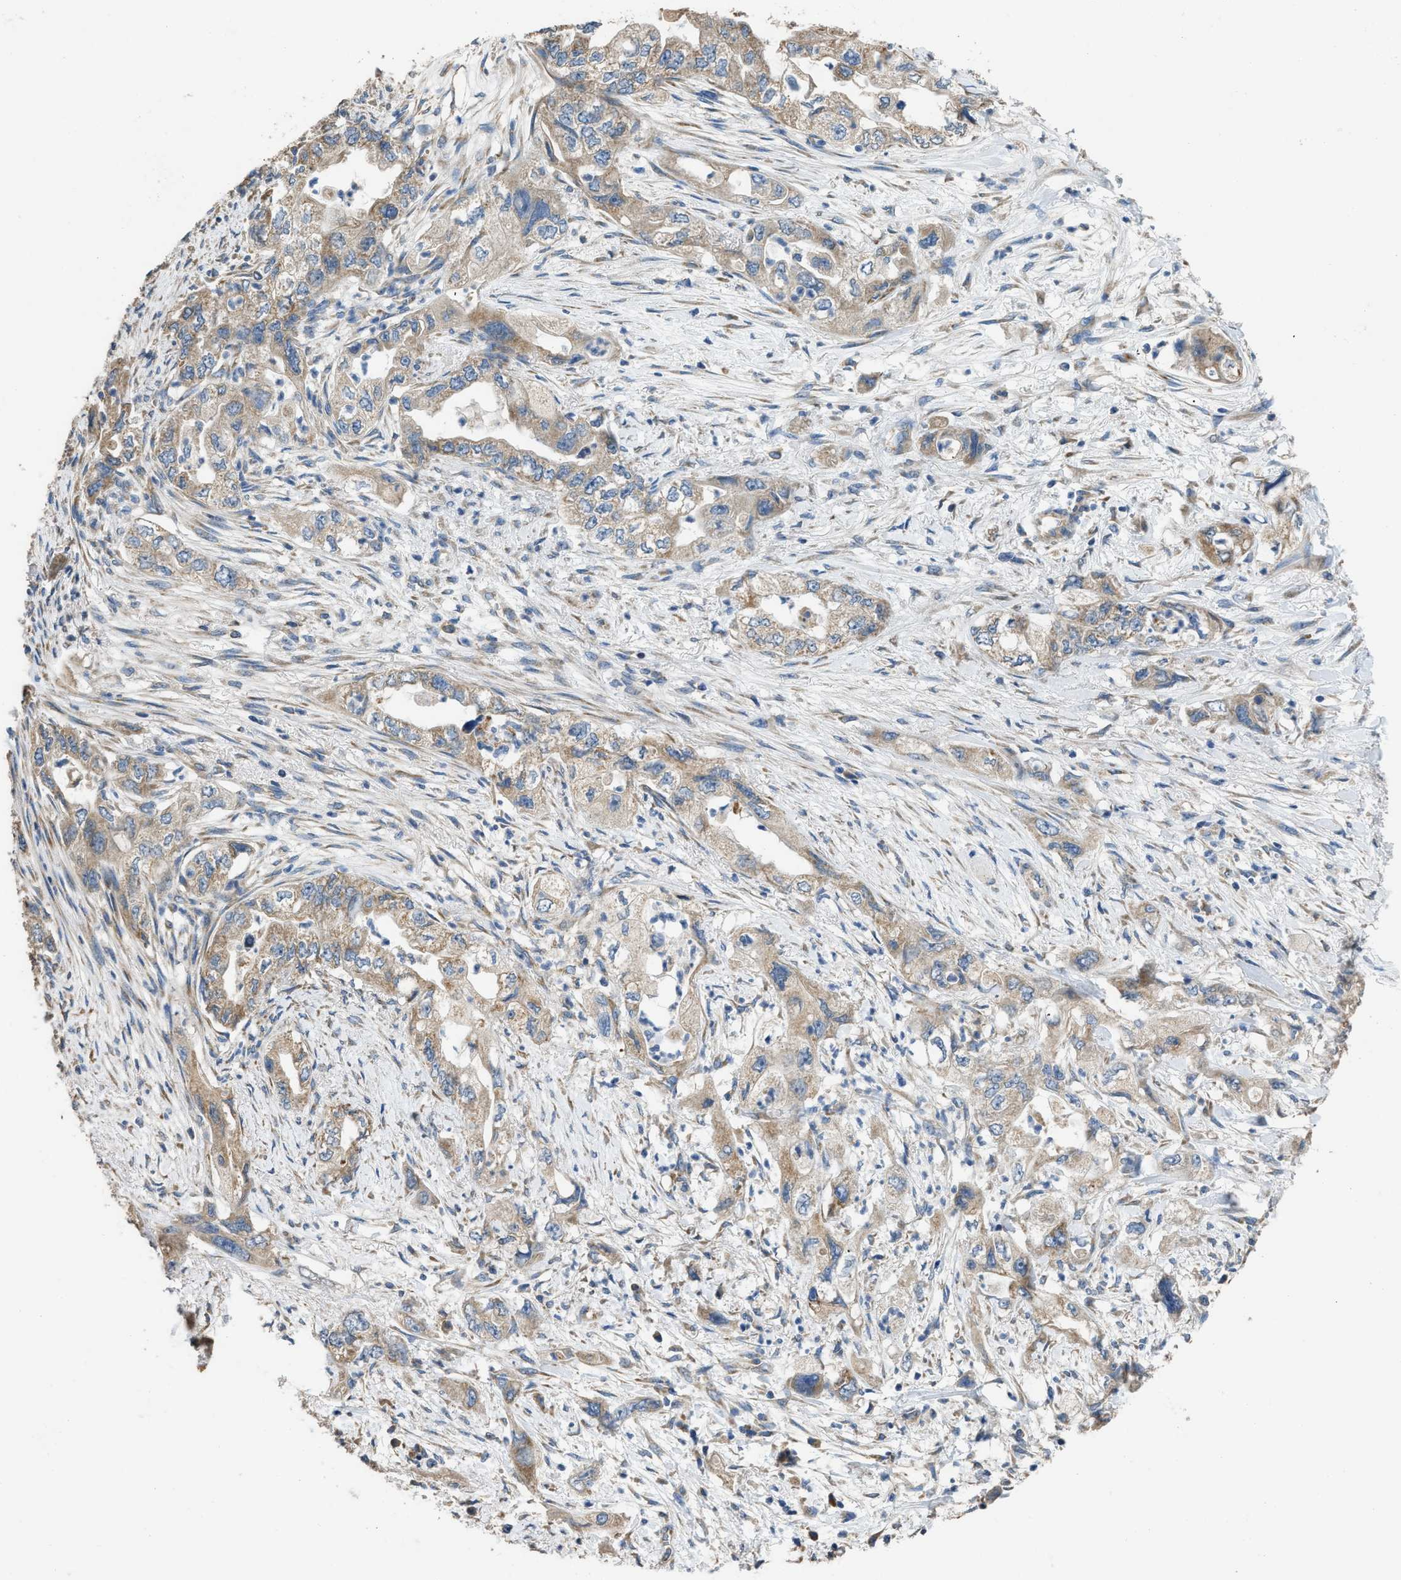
{"staining": {"intensity": "weak", "quantity": ">75%", "location": "cytoplasmic/membranous"}, "tissue": "pancreatic cancer", "cell_type": "Tumor cells", "image_type": "cancer", "snomed": [{"axis": "morphology", "description": "Adenocarcinoma, NOS"}, {"axis": "topography", "description": "Pancreas"}], "caption": "The photomicrograph displays immunohistochemical staining of pancreatic cancer (adenocarcinoma). There is weak cytoplasmic/membranous positivity is seen in approximately >75% of tumor cells. (IHC, brightfield microscopy, high magnification).", "gene": "TMEM150A", "patient": {"sex": "female", "age": 73}}